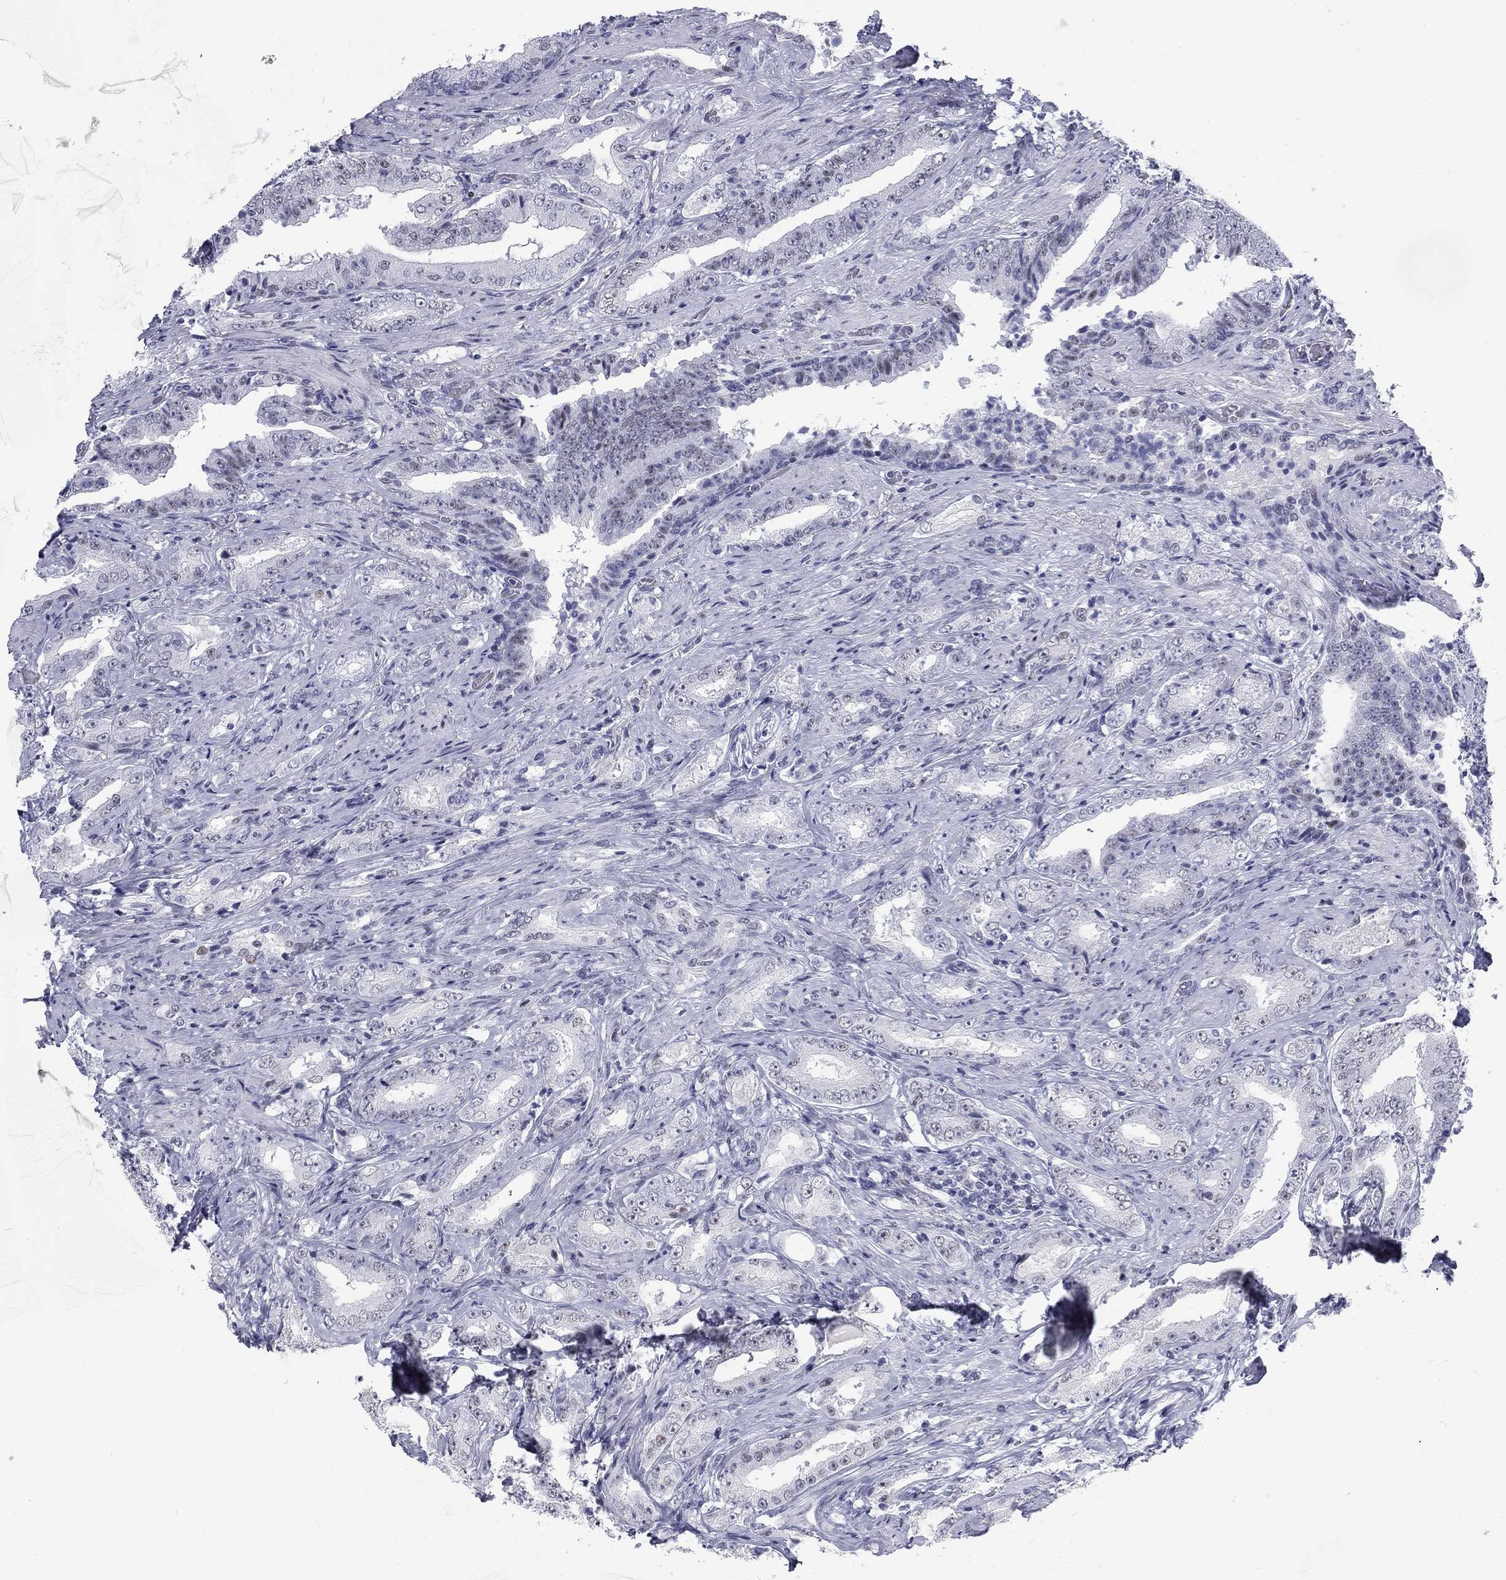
{"staining": {"intensity": "negative", "quantity": "none", "location": "none"}, "tissue": "prostate cancer", "cell_type": "Tumor cells", "image_type": "cancer", "snomed": [{"axis": "morphology", "description": "Adenocarcinoma, Low grade"}, {"axis": "topography", "description": "Prostate and seminal vesicle, NOS"}], "caption": "An immunohistochemistry micrograph of prostate cancer (low-grade adenocarcinoma) is shown. There is no staining in tumor cells of prostate cancer (low-grade adenocarcinoma). Brightfield microscopy of IHC stained with DAB (3,3'-diaminobenzidine) (brown) and hematoxylin (blue), captured at high magnification.", "gene": "ASF1B", "patient": {"sex": "male", "age": 61}}